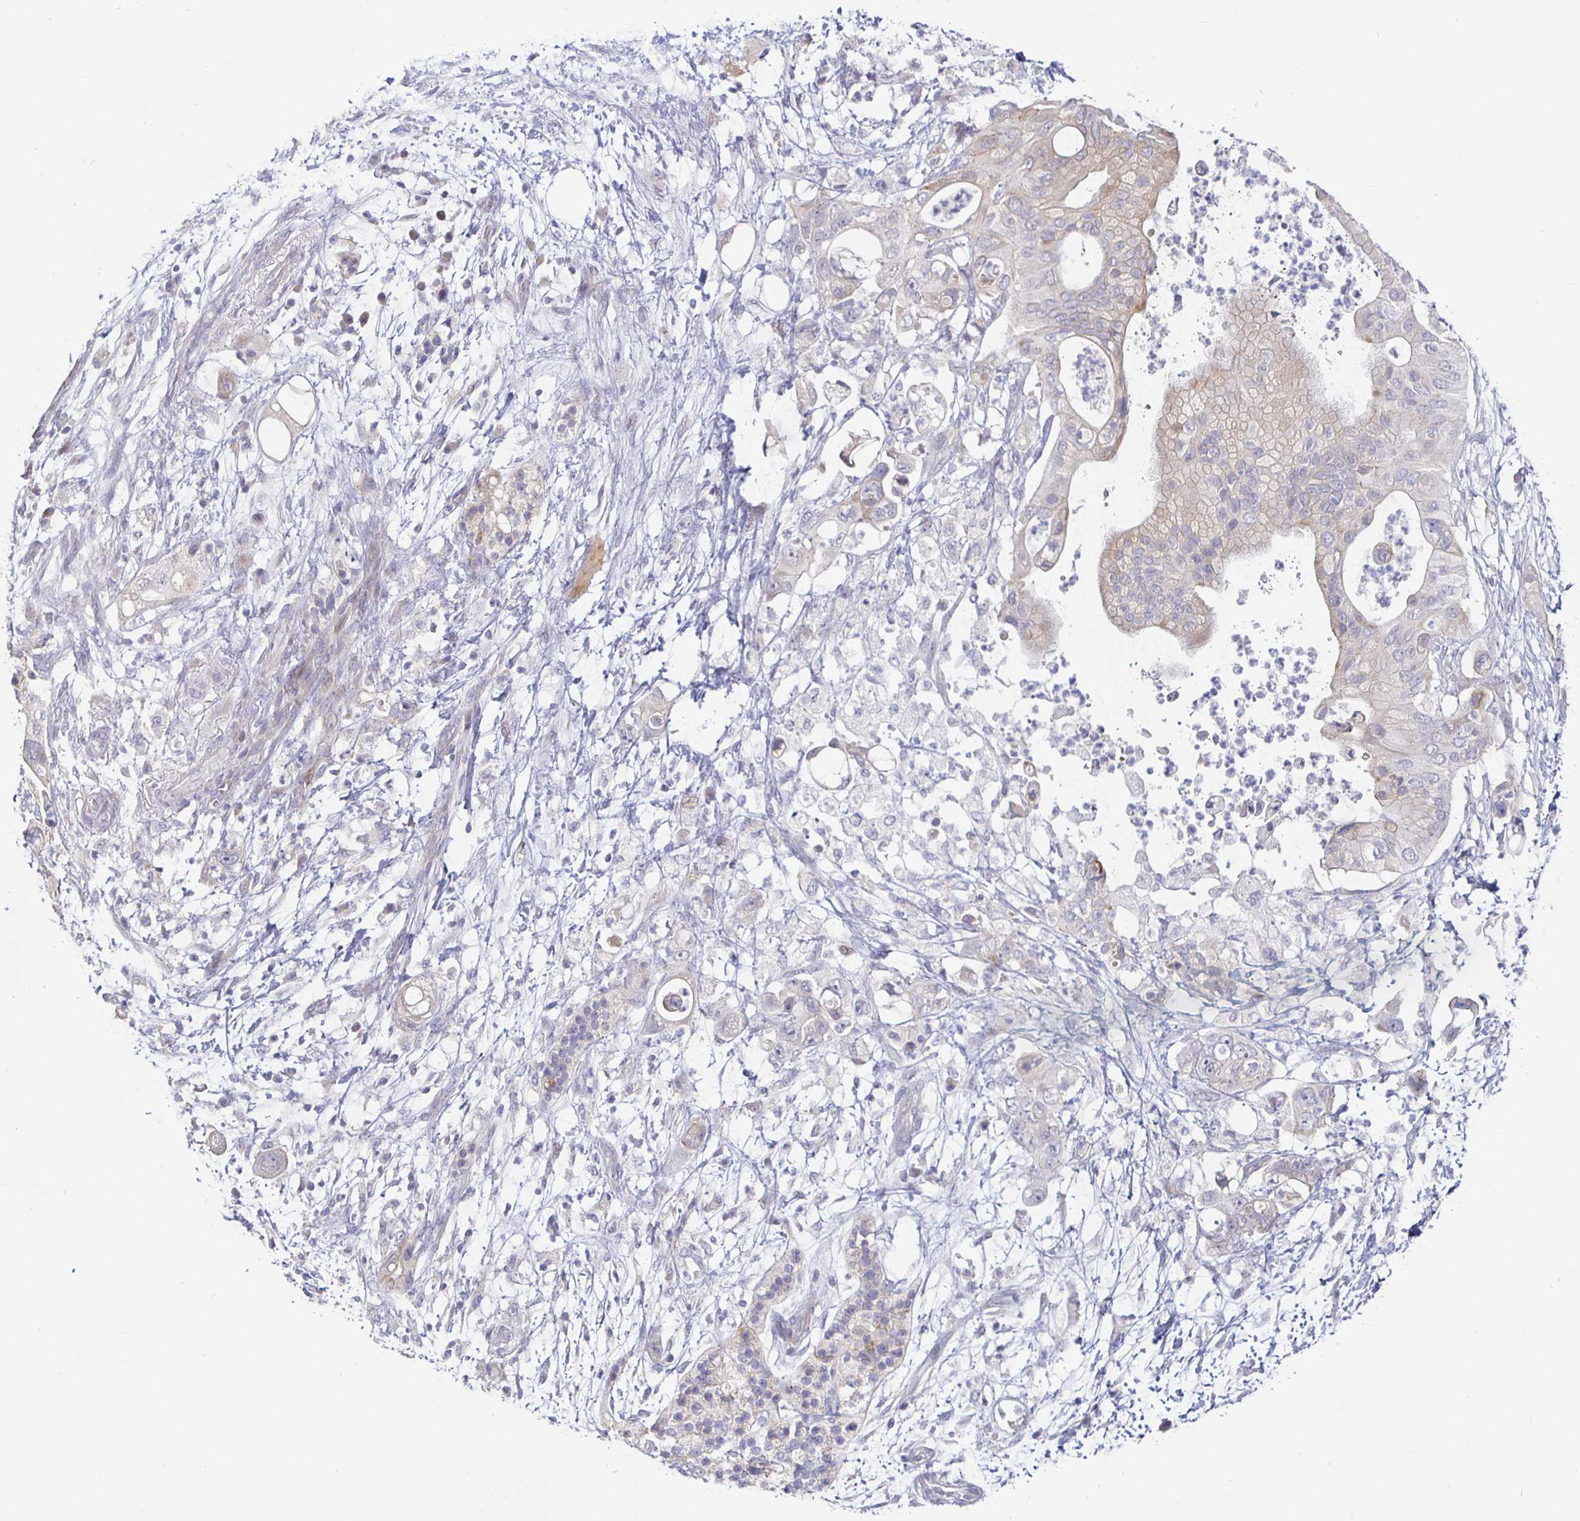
{"staining": {"intensity": "negative", "quantity": "none", "location": "none"}, "tissue": "pancreatic cancer", "cell_type": "Tumor cells", "image_type": "cancer", "snomed": [{"axis": "morphology", "description": "Adenocarcinoma, NOS"}, {"axis": "topography", "description": "Pancreas"}], "caption": "Tumor cells show no significant staining in pancreatic adenocarcinoma.", "gene": "CIT", "patient": {"sex": "female", "age": 72}}